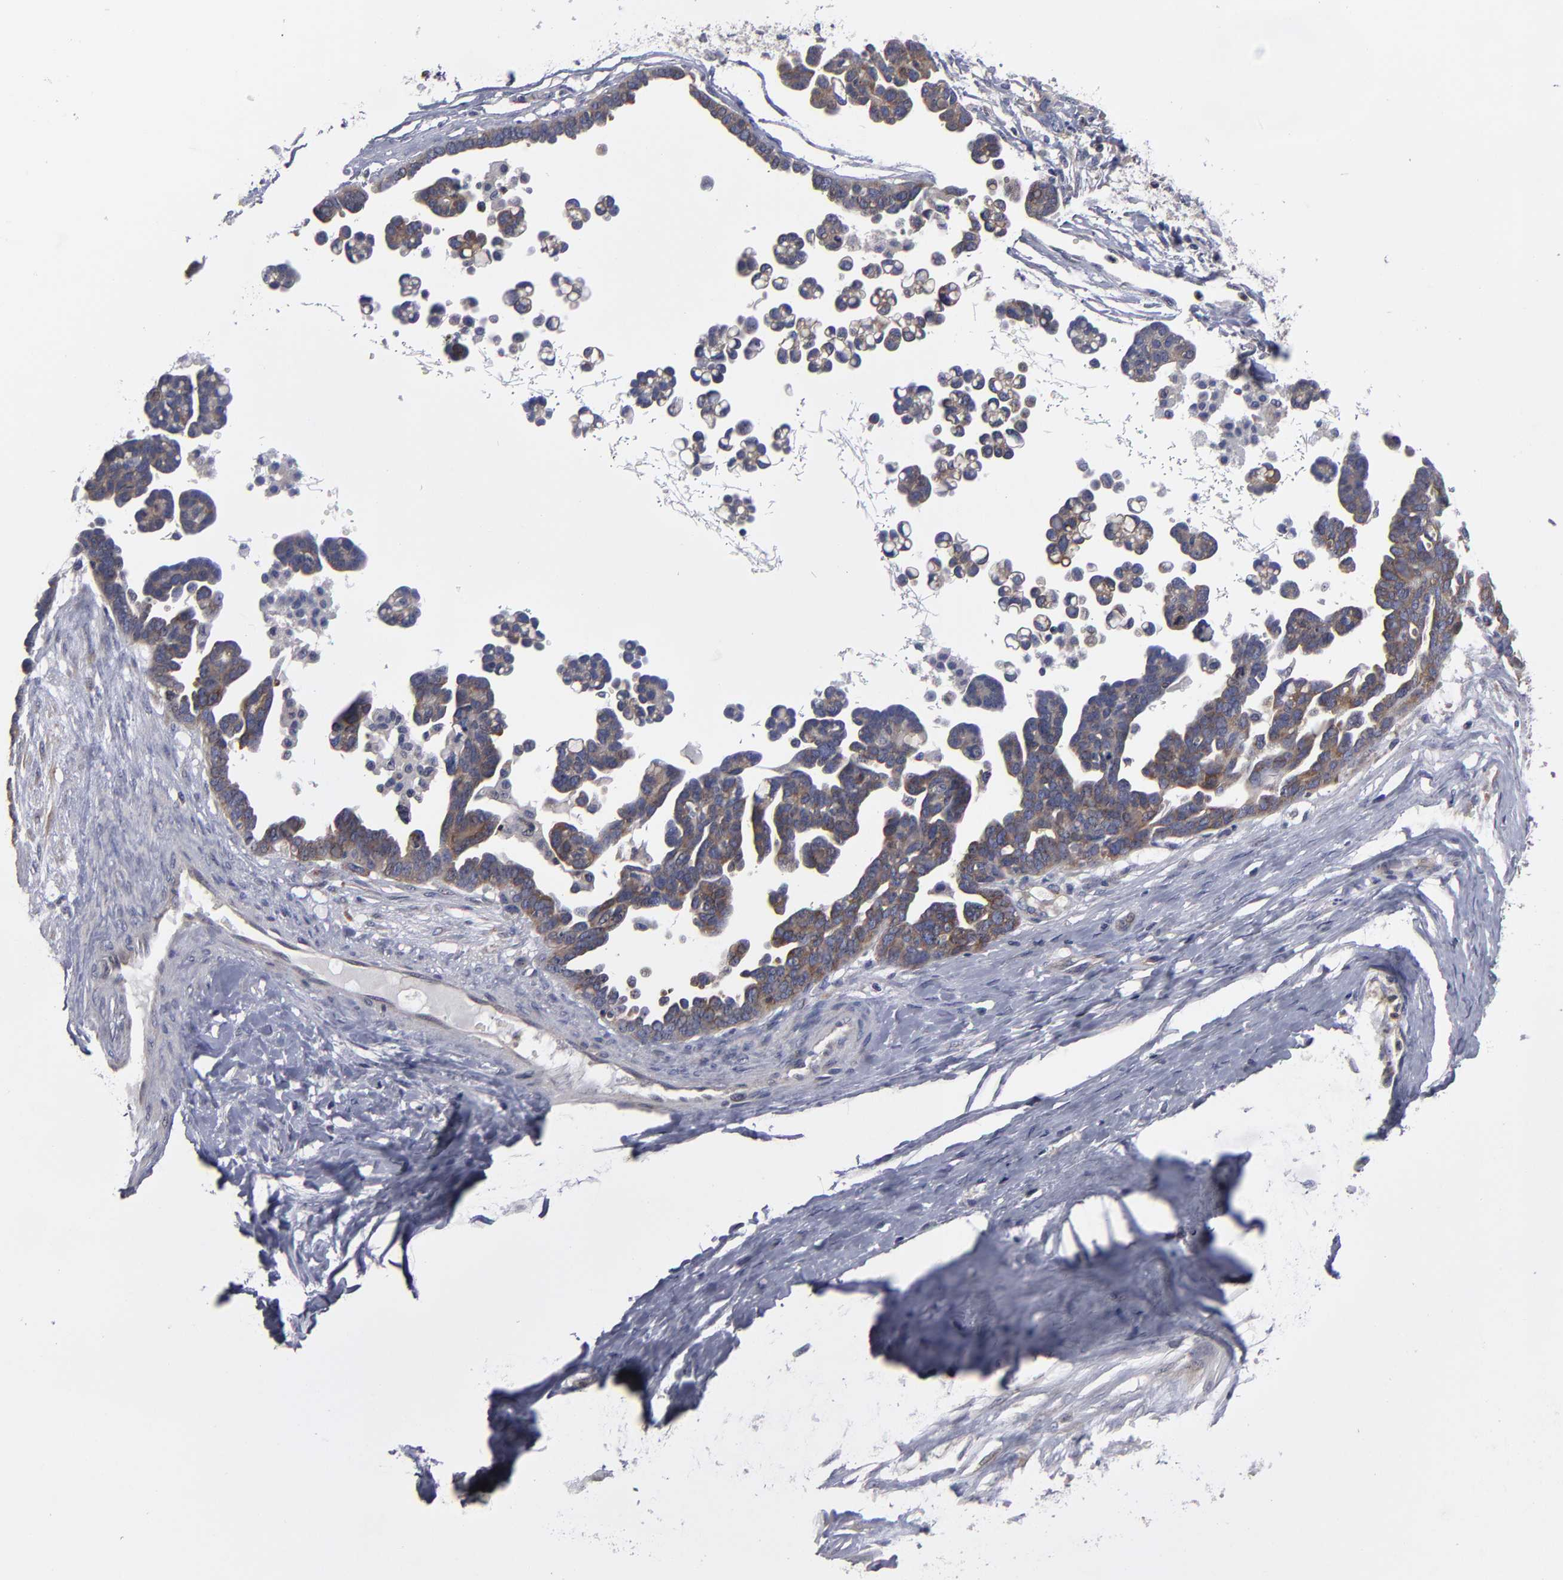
{"staining": {"intensity": "moderate", "quantity": ">75%", "location": "cytoplasmic/membranous"}, "tissue": "ovarian cancer", "cell_type": "Tumor cells", "image_type": "cancer", "snomed": [{"axis": "morphology", "description": "Cystadenocarcinoma, serous, NOS"}, {"axis": "topography", "description": "Ovary"}], "caption": "Protein staining displays moderate cytoplasmic/membranous positivity in approximately >75% of tumor cells in serous cystadenocarcinoma (ovarian). (DAB = brown stain, brightfield microscopy at high magnification).", "gene": "CEP97", "patient": {"sex": "female", "age": 54}}